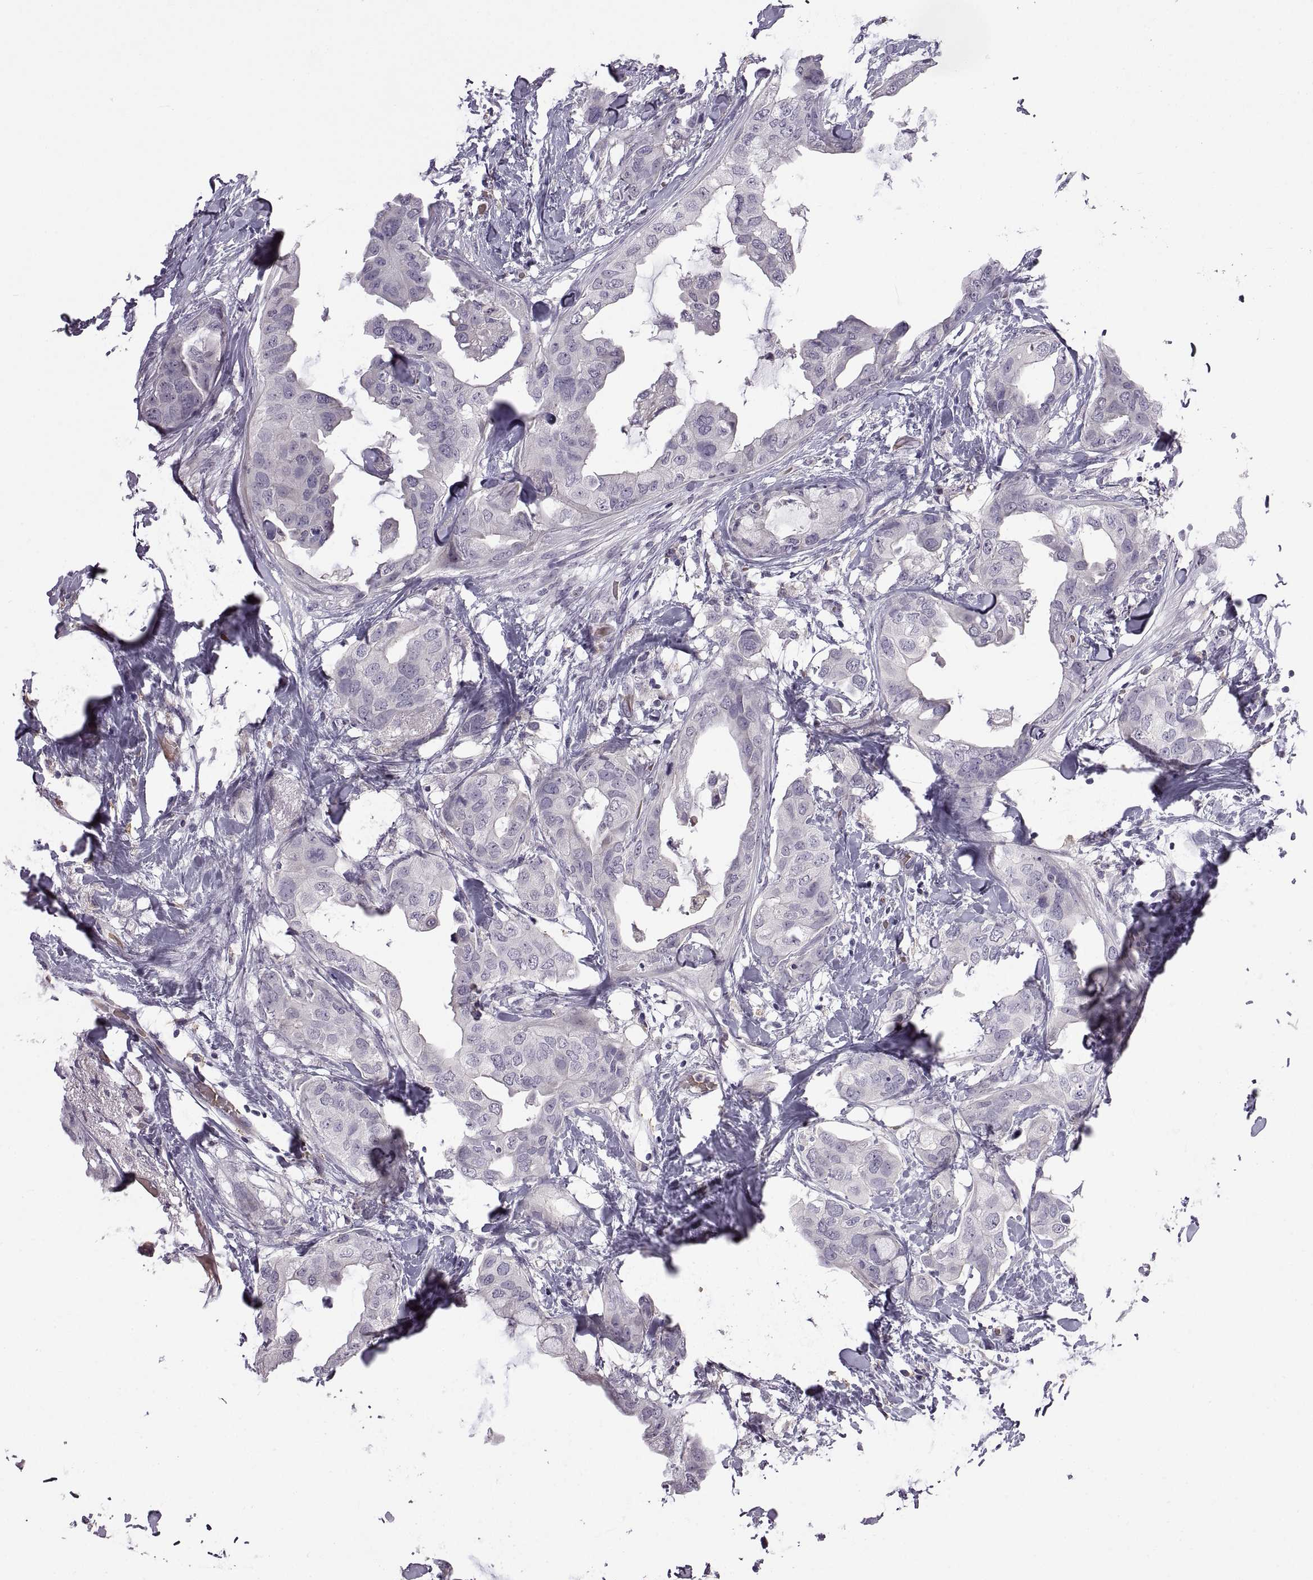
{"staining": {"intensity": "negative", "quantity": "none", "location": "none"}, "tissue": "breast cancer", "cell_type": "Tumor cells", "image_type": "cancer", "snomed": [{"axis": "morphology", "description": "Normal tissue, NOS"}, {"axis": "morphology", "description": "Duct carcinoma"}, {"axis": "topography", "description": "Breast"}], "caption": "This is an immunohistochemistry (IHC) histopathology image of invasive ductal carcinoma (breast). There is no expression in tumor cells.", "gene": "MEIOC", "patient": {"sex": "female", "age": 40}}